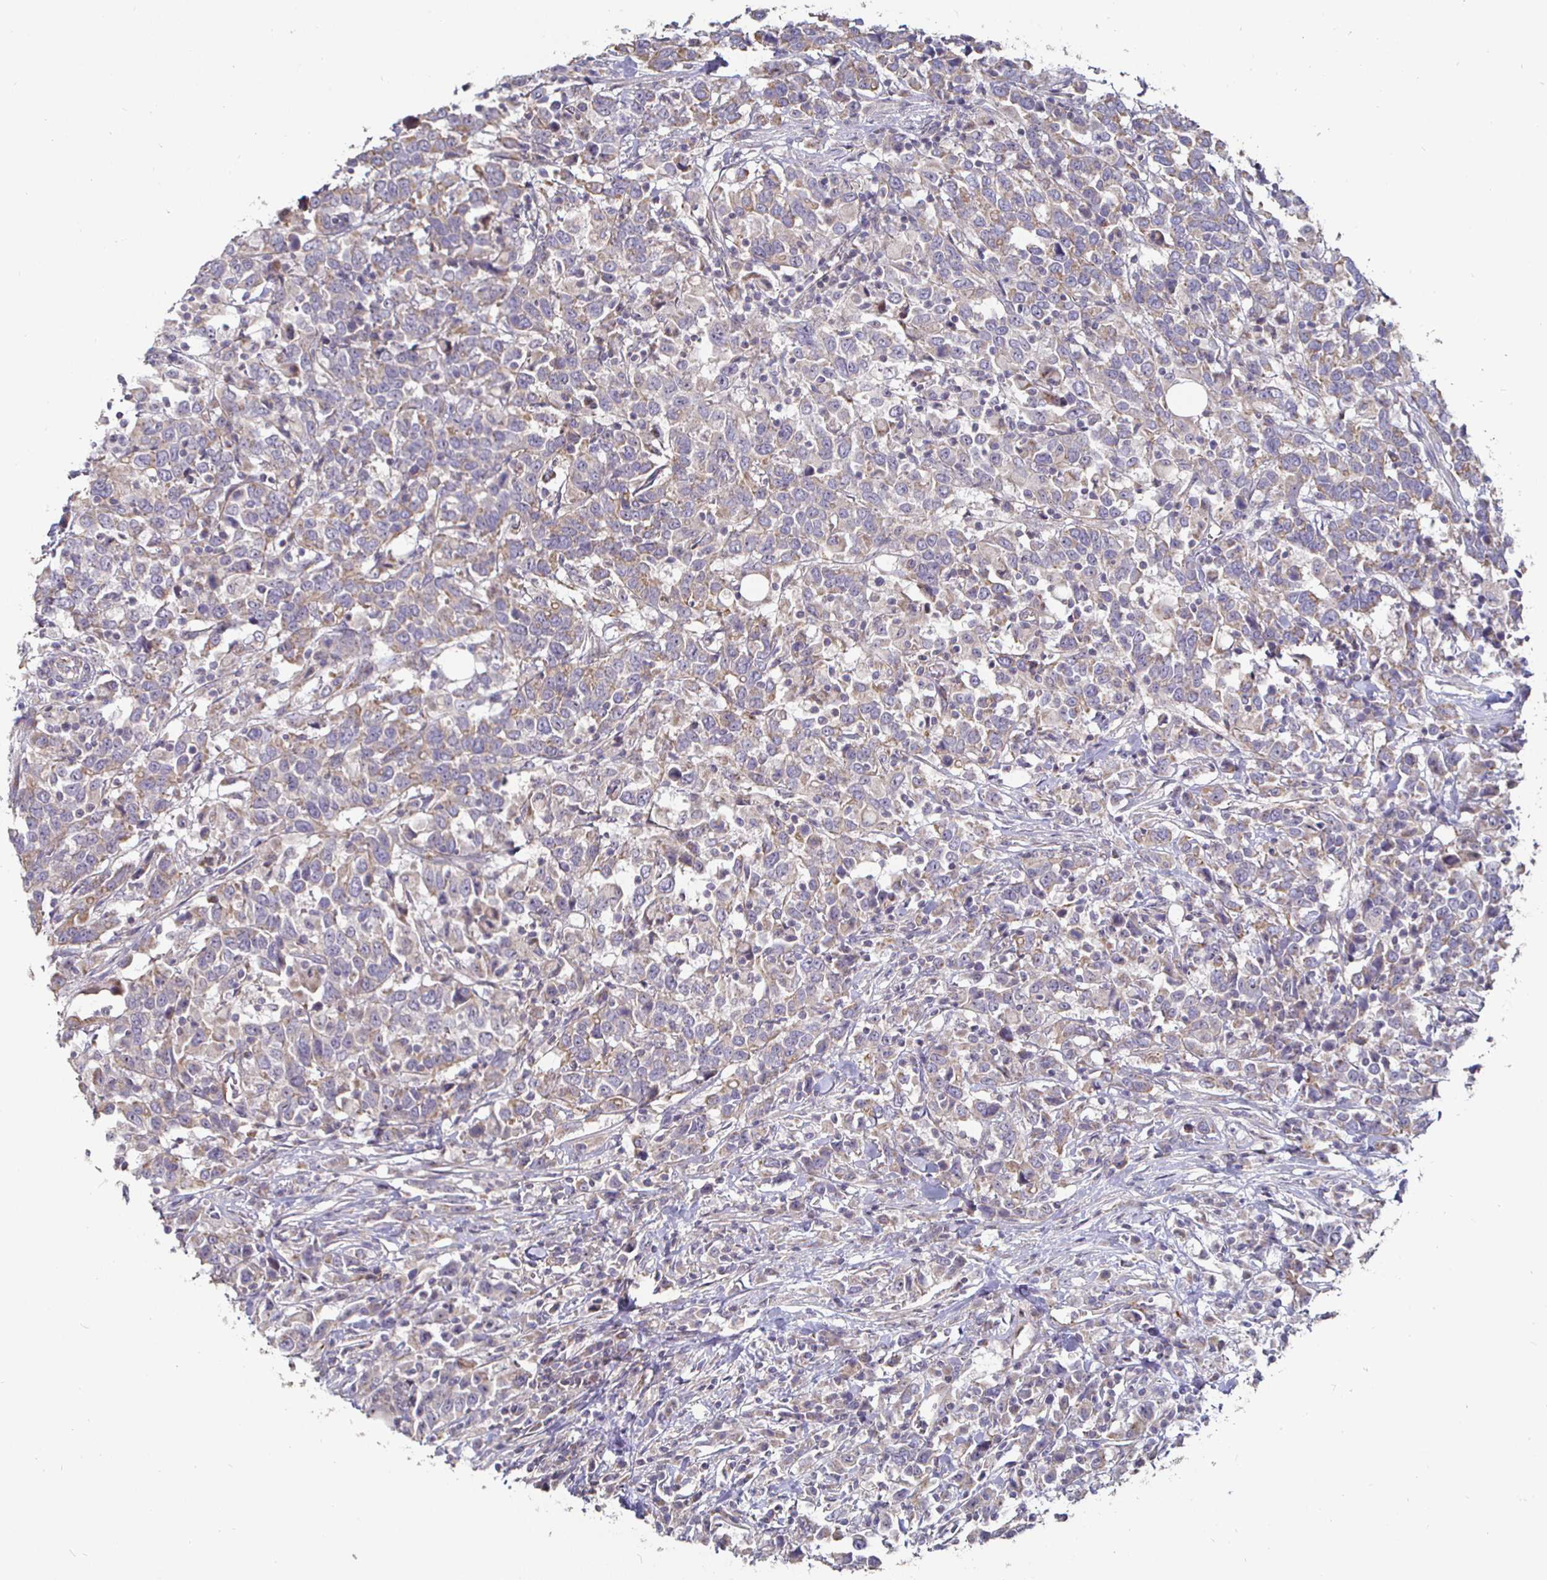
{"staining": {"intensity": "weak", "quantity": ">75%", "location": "cytoplasmic/membranous"}, "tissue": "urothelial cancer", "cell_type": "Tumor cells", "image_type": "cancer", "snomed": [{"axis": "morphology", "description": "Urothelial carcinoma, High grade"}, {"axis": "topography", "description": "Urinary bladder"}], "caption": "A brown stain labels weak cytoplasmic/membranous positivity of a protein in human high-grade urothelial carcinoma tumor cells. (DAB (3,3'-diaminobenzidine) = brown stain, brightfield microscopy at high magnification).", "gene": "NRSN1", "patient": {"sex": "male", "age": 61}}